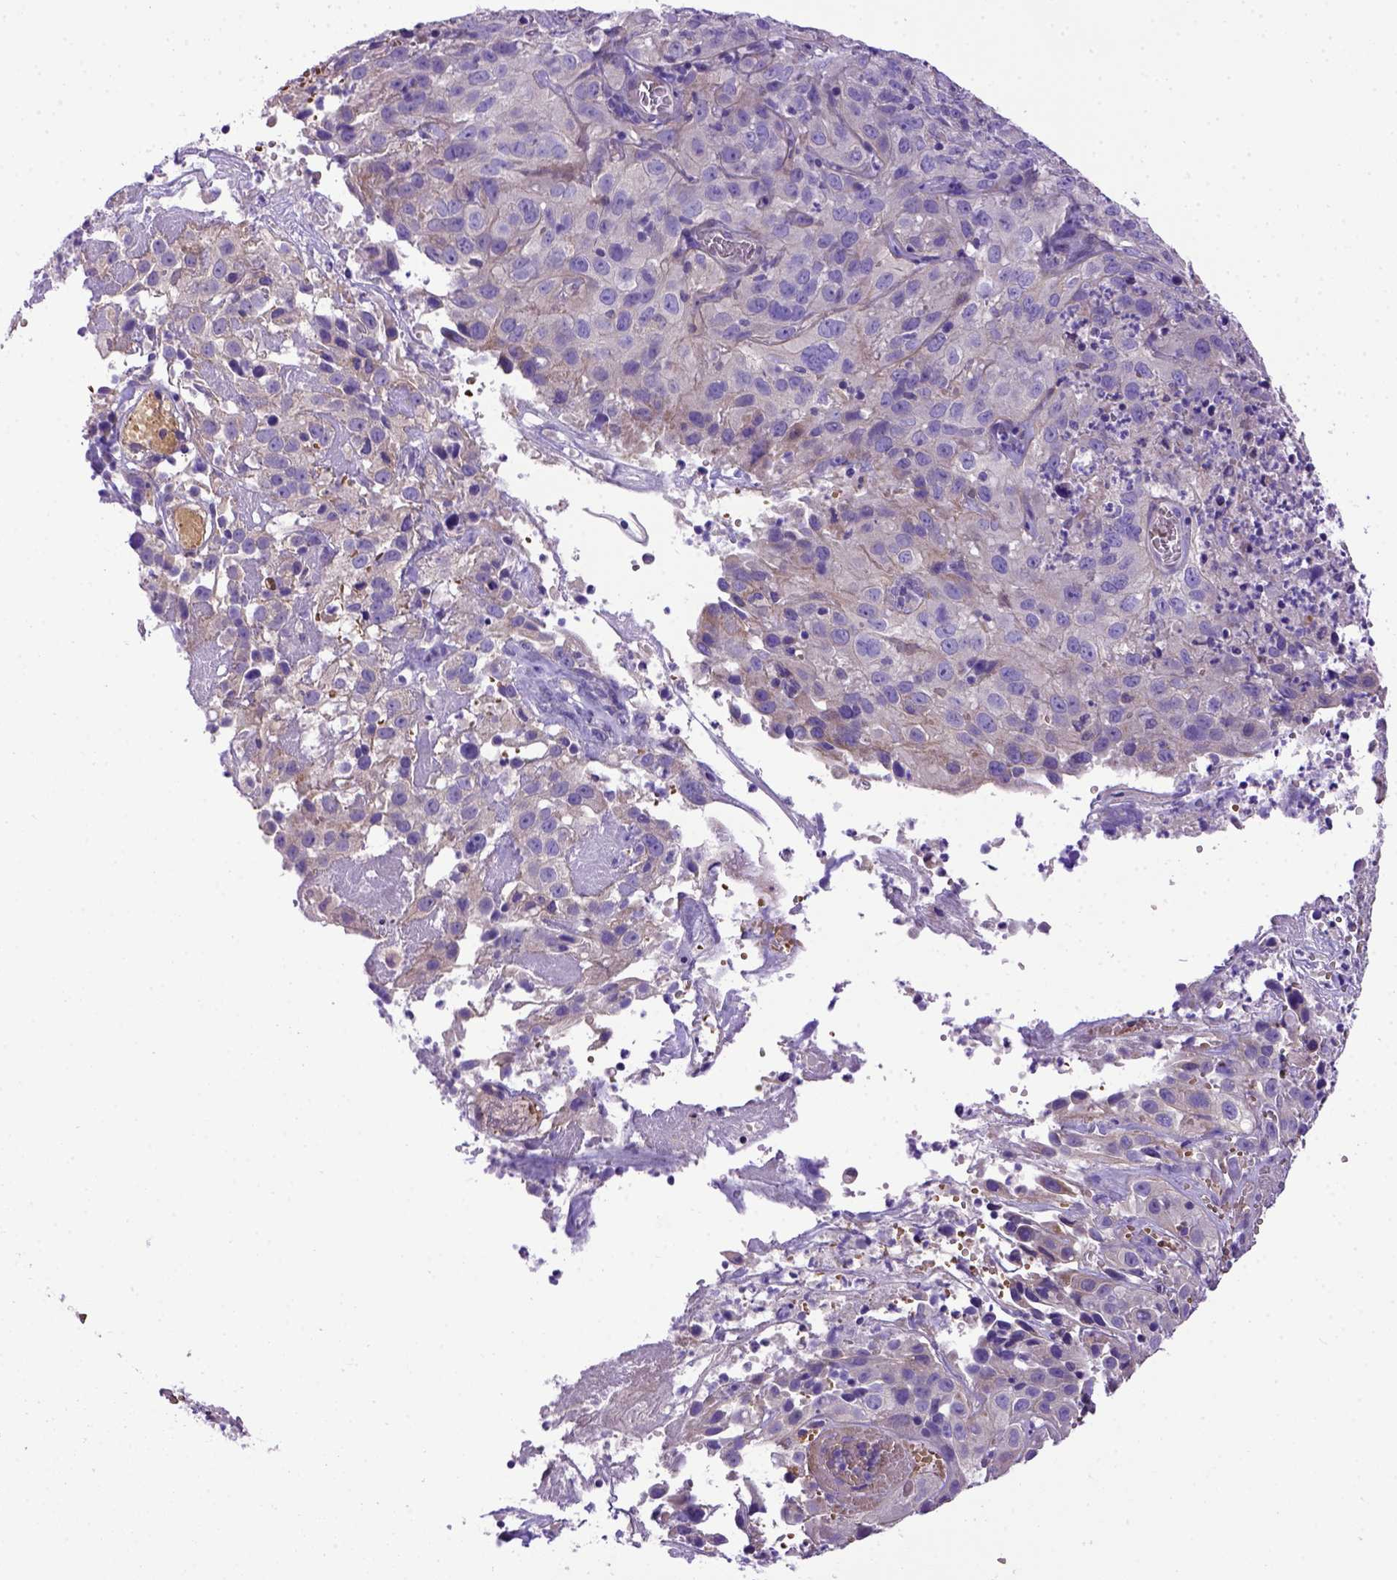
{"staining": {"intensity": "negative", "quantity": "none", "location": "none"}, "tissue": "cervical cancer", "cell_type": "Tumor cells", "image_type": "cancer", "snomed": [{"axis": "morphology", "description": "Squamous cell carcinoma, NOS"}, {"axis": "topography", "description": "Cervix"}], "caption": "The immunohistochemistry histopathology image has no significant expression in tumor cells of cervical cancer tissue.", "gene": "ADAM12", "patient": {"sex": "female", "age": 32}}